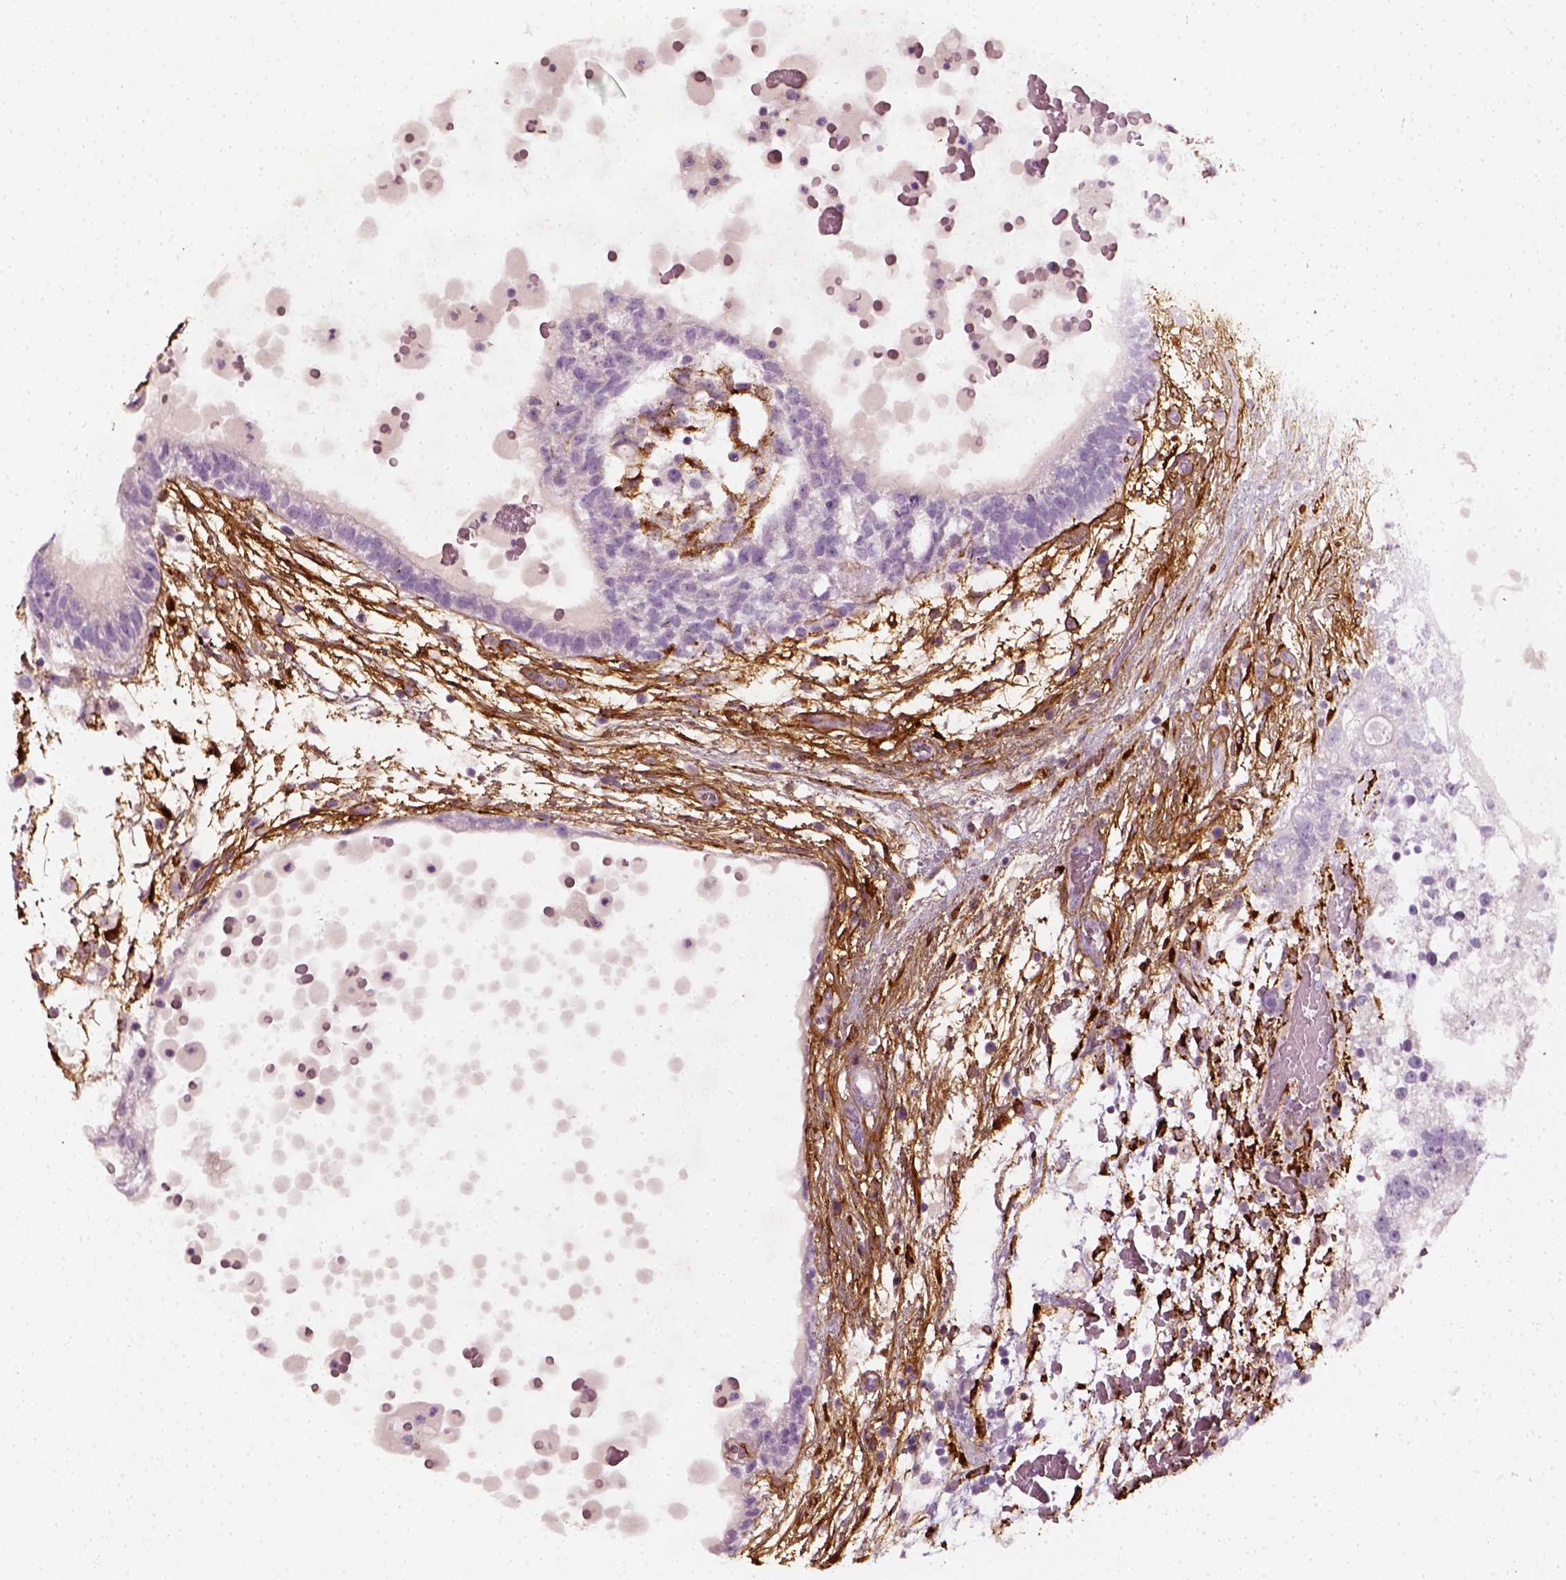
{"staining": {"intensity": "negative", "quantity": "none", "location": "none"}, "tissue": "testis cancer", "cell_type": "Tumor cells", "image_type": "cancer", "snomed": [{"axis": "morphology", "description": "Normal tissue, NOS"}, {"axis": "morphology", "description": "Carcinoma, Embryonal, NOS"}, {"axis": "topography", "description": "Testis"}], "caption": "Immunohistochemistry (IHC) photomicrograph of testis cancer stained for a protein (brown), which reveals no positivity in tumor cells.", "gene": "COL6A2", "patient": {"sex": "male", "age": 32}}